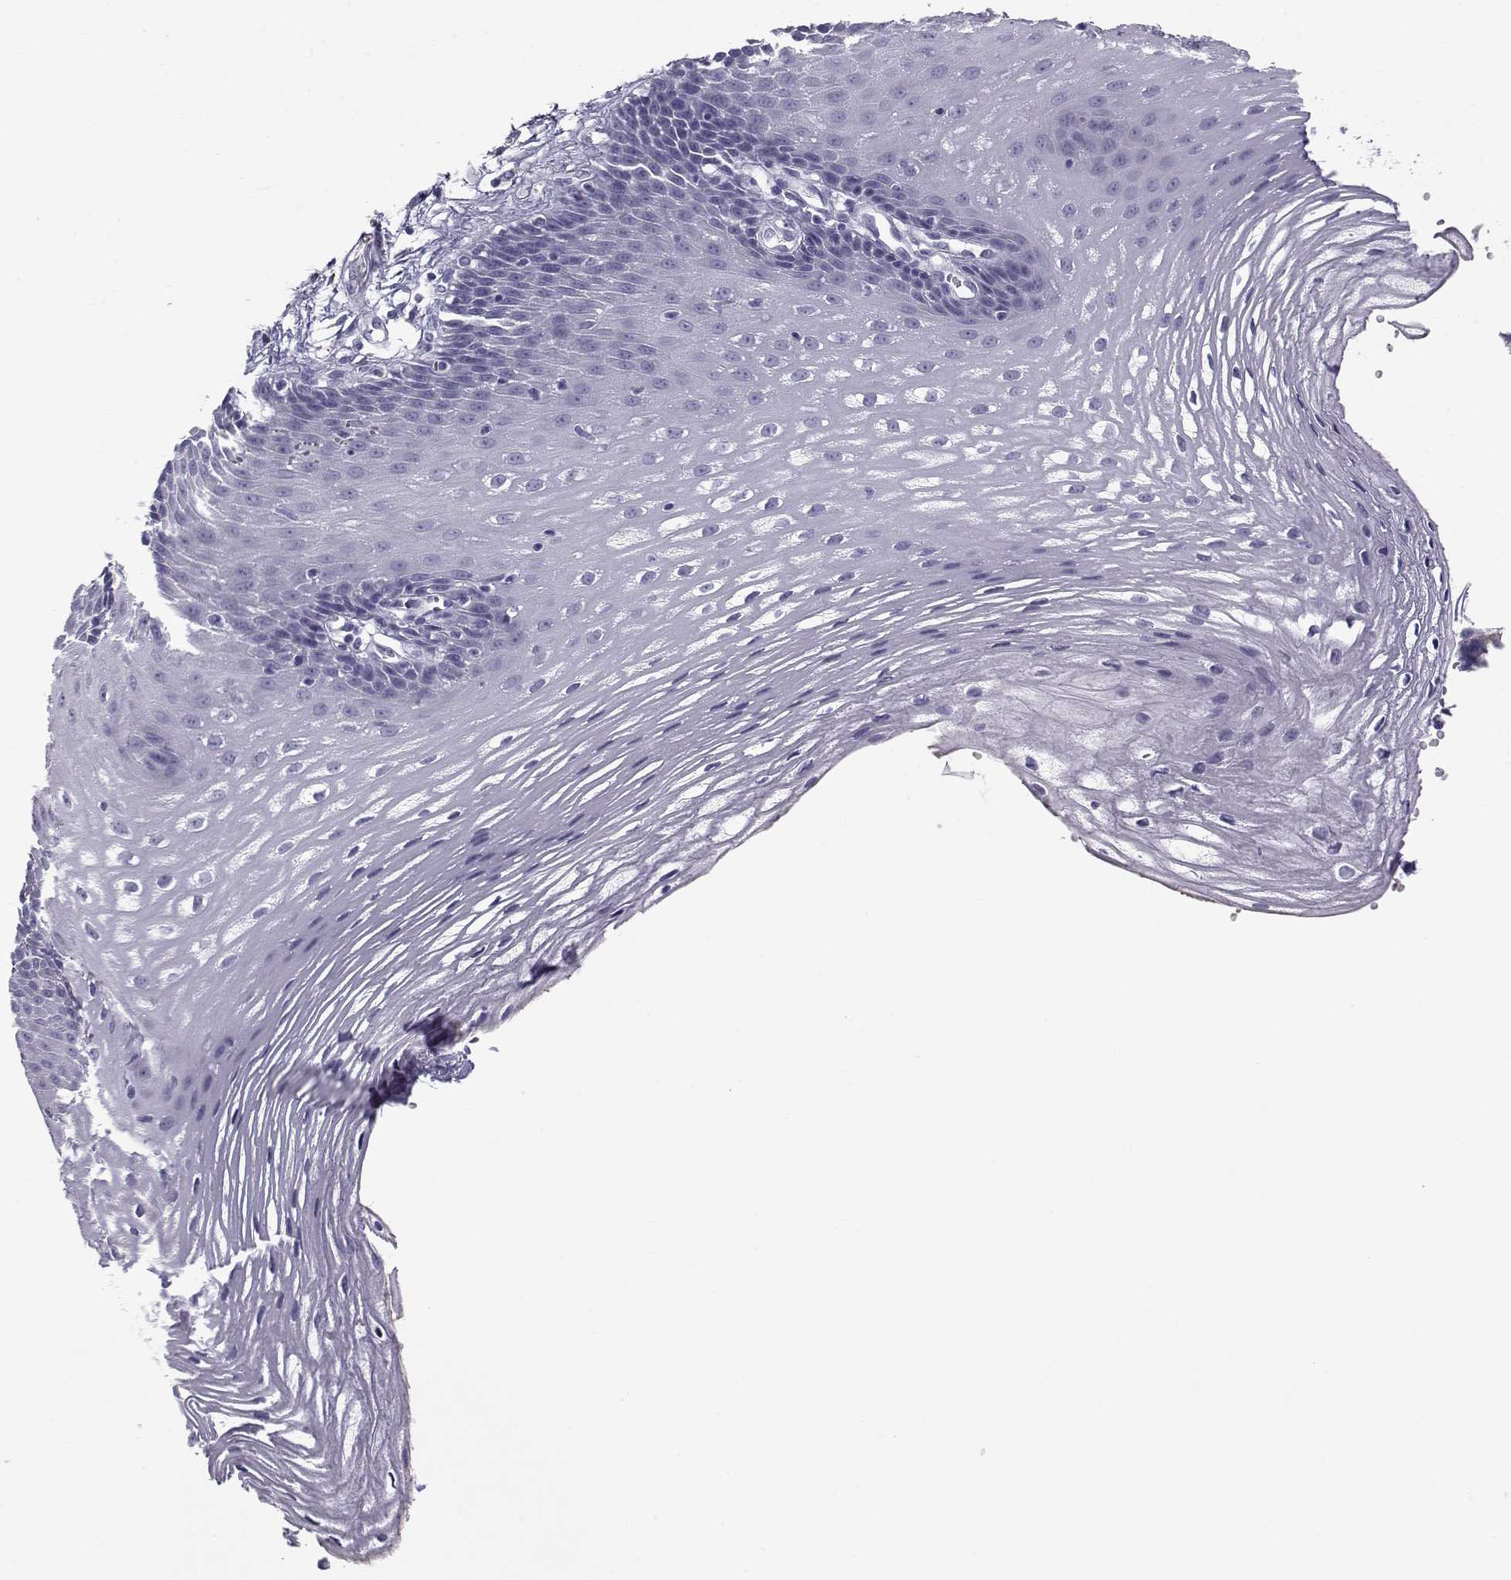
{"staining": {"intensity": "negative", "quantity": "none", "location": "none"}, "tissue": "esophagus", "cell_type": "Squamous epithelial cells", "image_type": "normal", "snomed": [{"axis": "morphology", "description": "Normal tissue, NOS"}, {"axis": "topography", "description": "Esophagus"}], "caption": "Squamous epithelial cells show no significant staining in normal esophagus.", "gene": "RNASE12", "patient": {"sex": "male", "age": 72}}